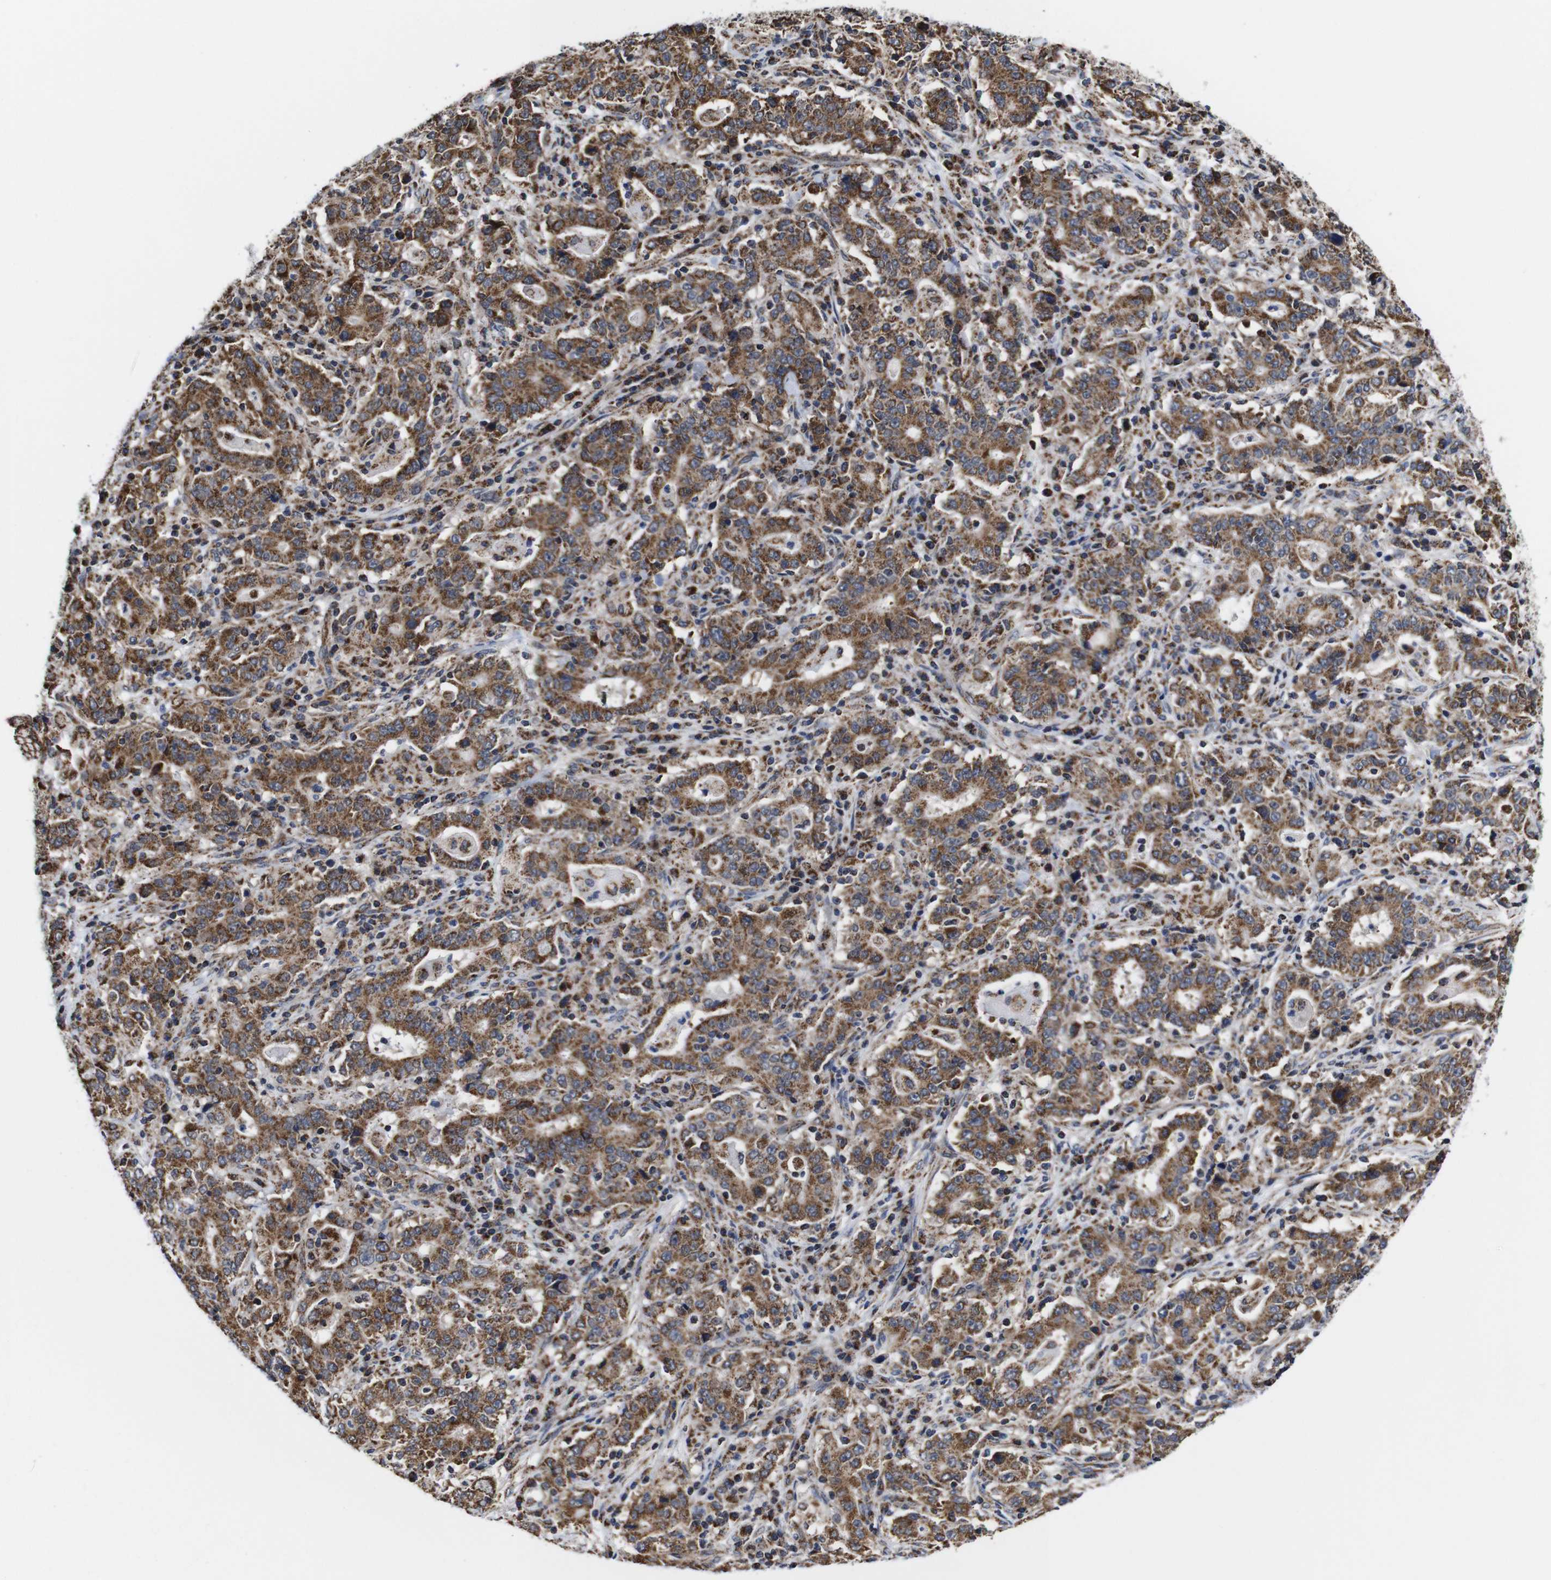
{"staining": {"intensity": "moderate", "quantity": ">75%", "location": "cytoplasmic/membranous"}, "tissue": "stomach cancer", "cell_type": "Tumor cells", "image_type": "cancer", "snomed": [{"axis": "morphology", "description": "Normal tissue, NOS"}, {"axis": "morphology", "description": "Adenocarcinoma, NOS"}, {"axis": "topography", "description": "Stomach, upper"}, {"axis": "topography", "description": "Stomach"}], "caption": "An immunohistochemistry (IHC) photomicrograph of neoplastic tissue is shown. Protein staining in brown labels moderate cytoplasmic/membranous positivity in adenocarcinoma (stomach) within tumor cells.", "gene": "C17orf80", "patient": {"sex": "male", "age": 59}}